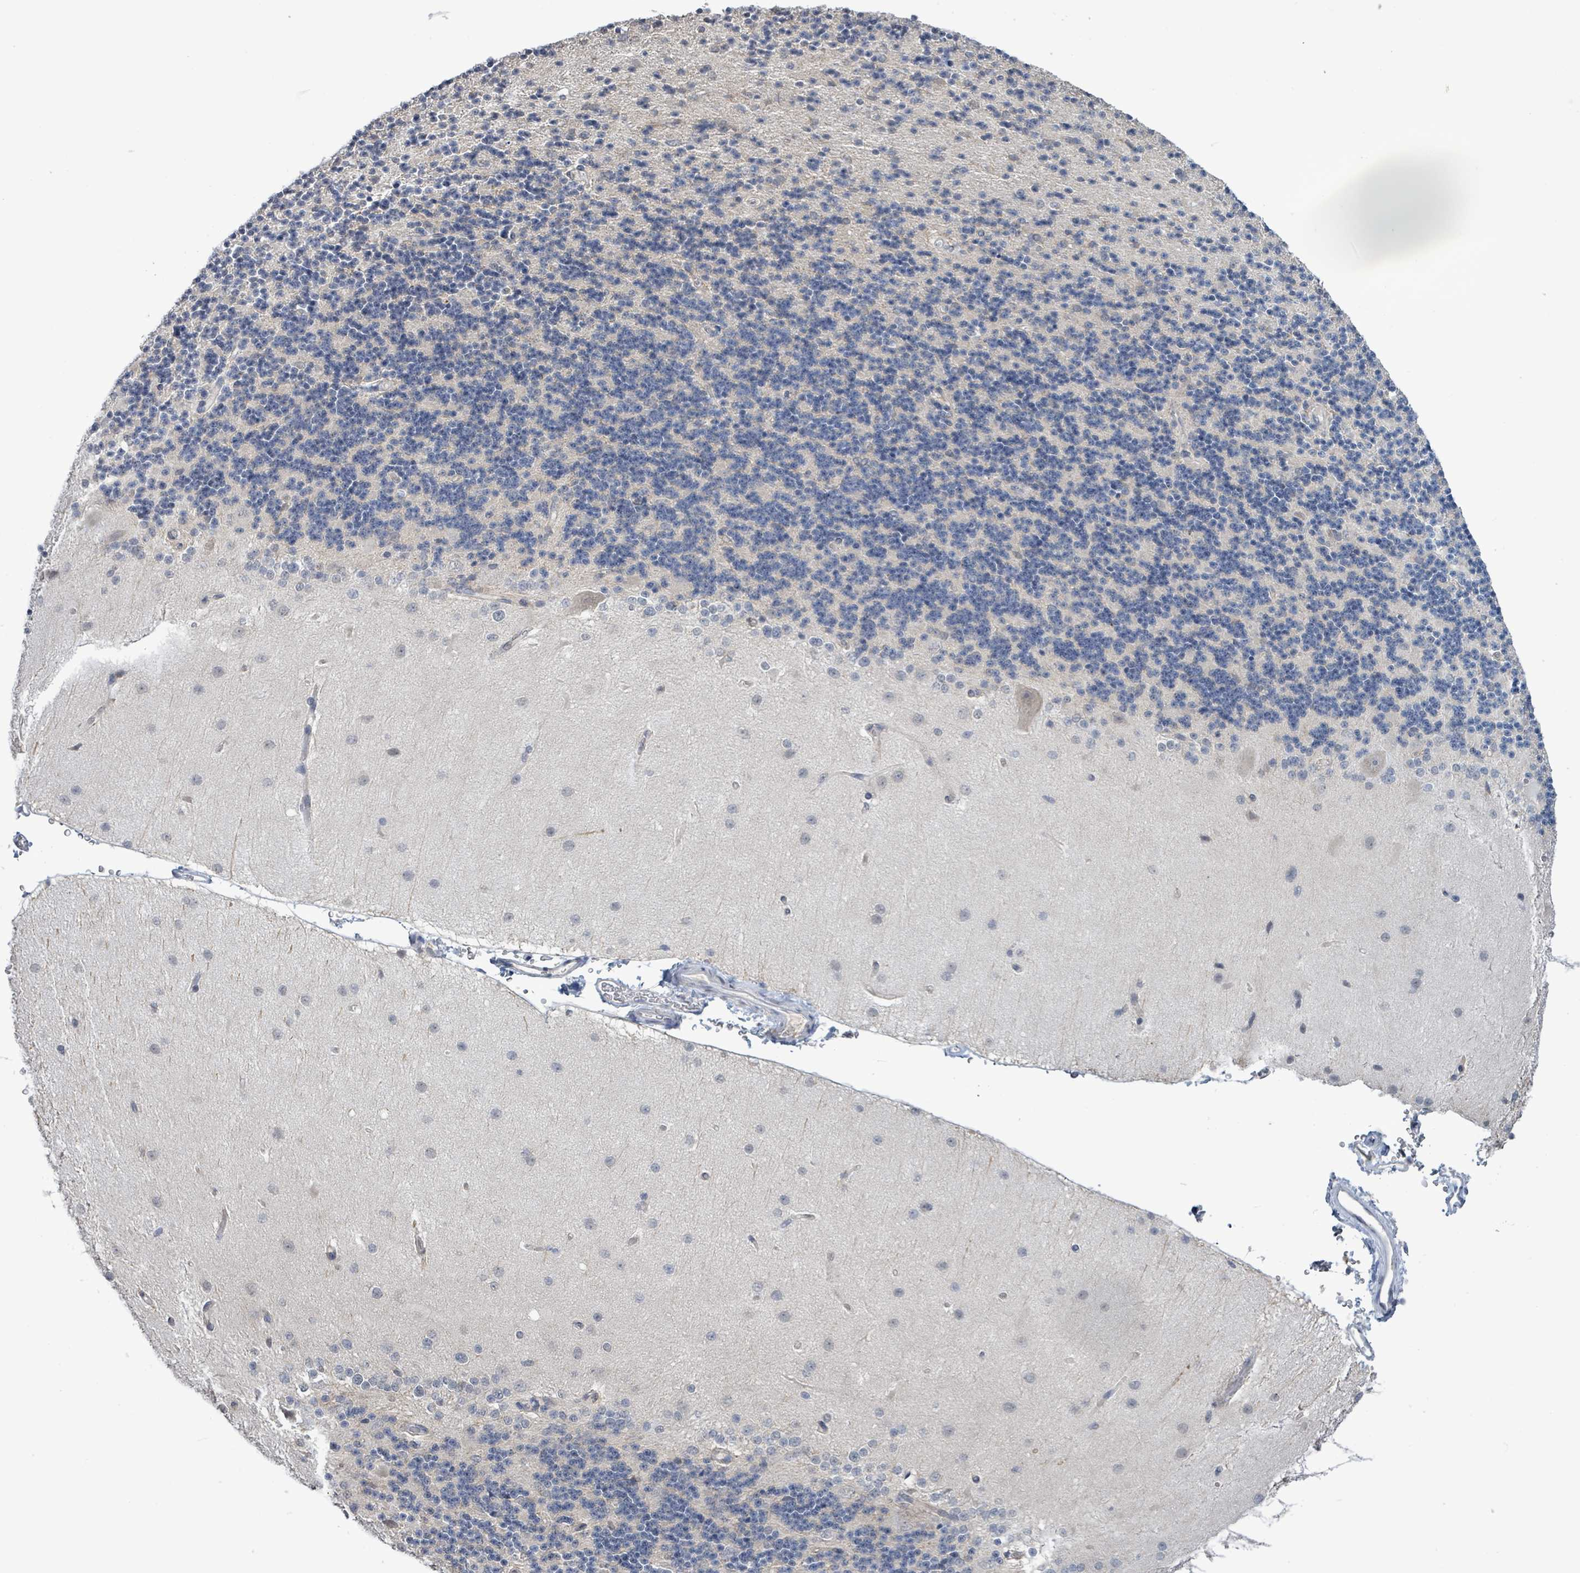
{"staining": {"intensity": "negative", "quantity": "none", "location": "none"}, "tissue": "cerebellum", "cell_type": "Cells in granular layer", "image_type": "normal", "snomed": [{"axis": "morphology", "description": "Normal tissue, NOS"}, {"axis": "topography", "description": "Cerebellum"}], "caption": "Immunohistochemistry image of benign human cerebellum stained for a protein (brown), which reveals no positivity in cells in granular layer.", "gene": "COQ10B", "patient": {"sex": "female", "age": 29}}